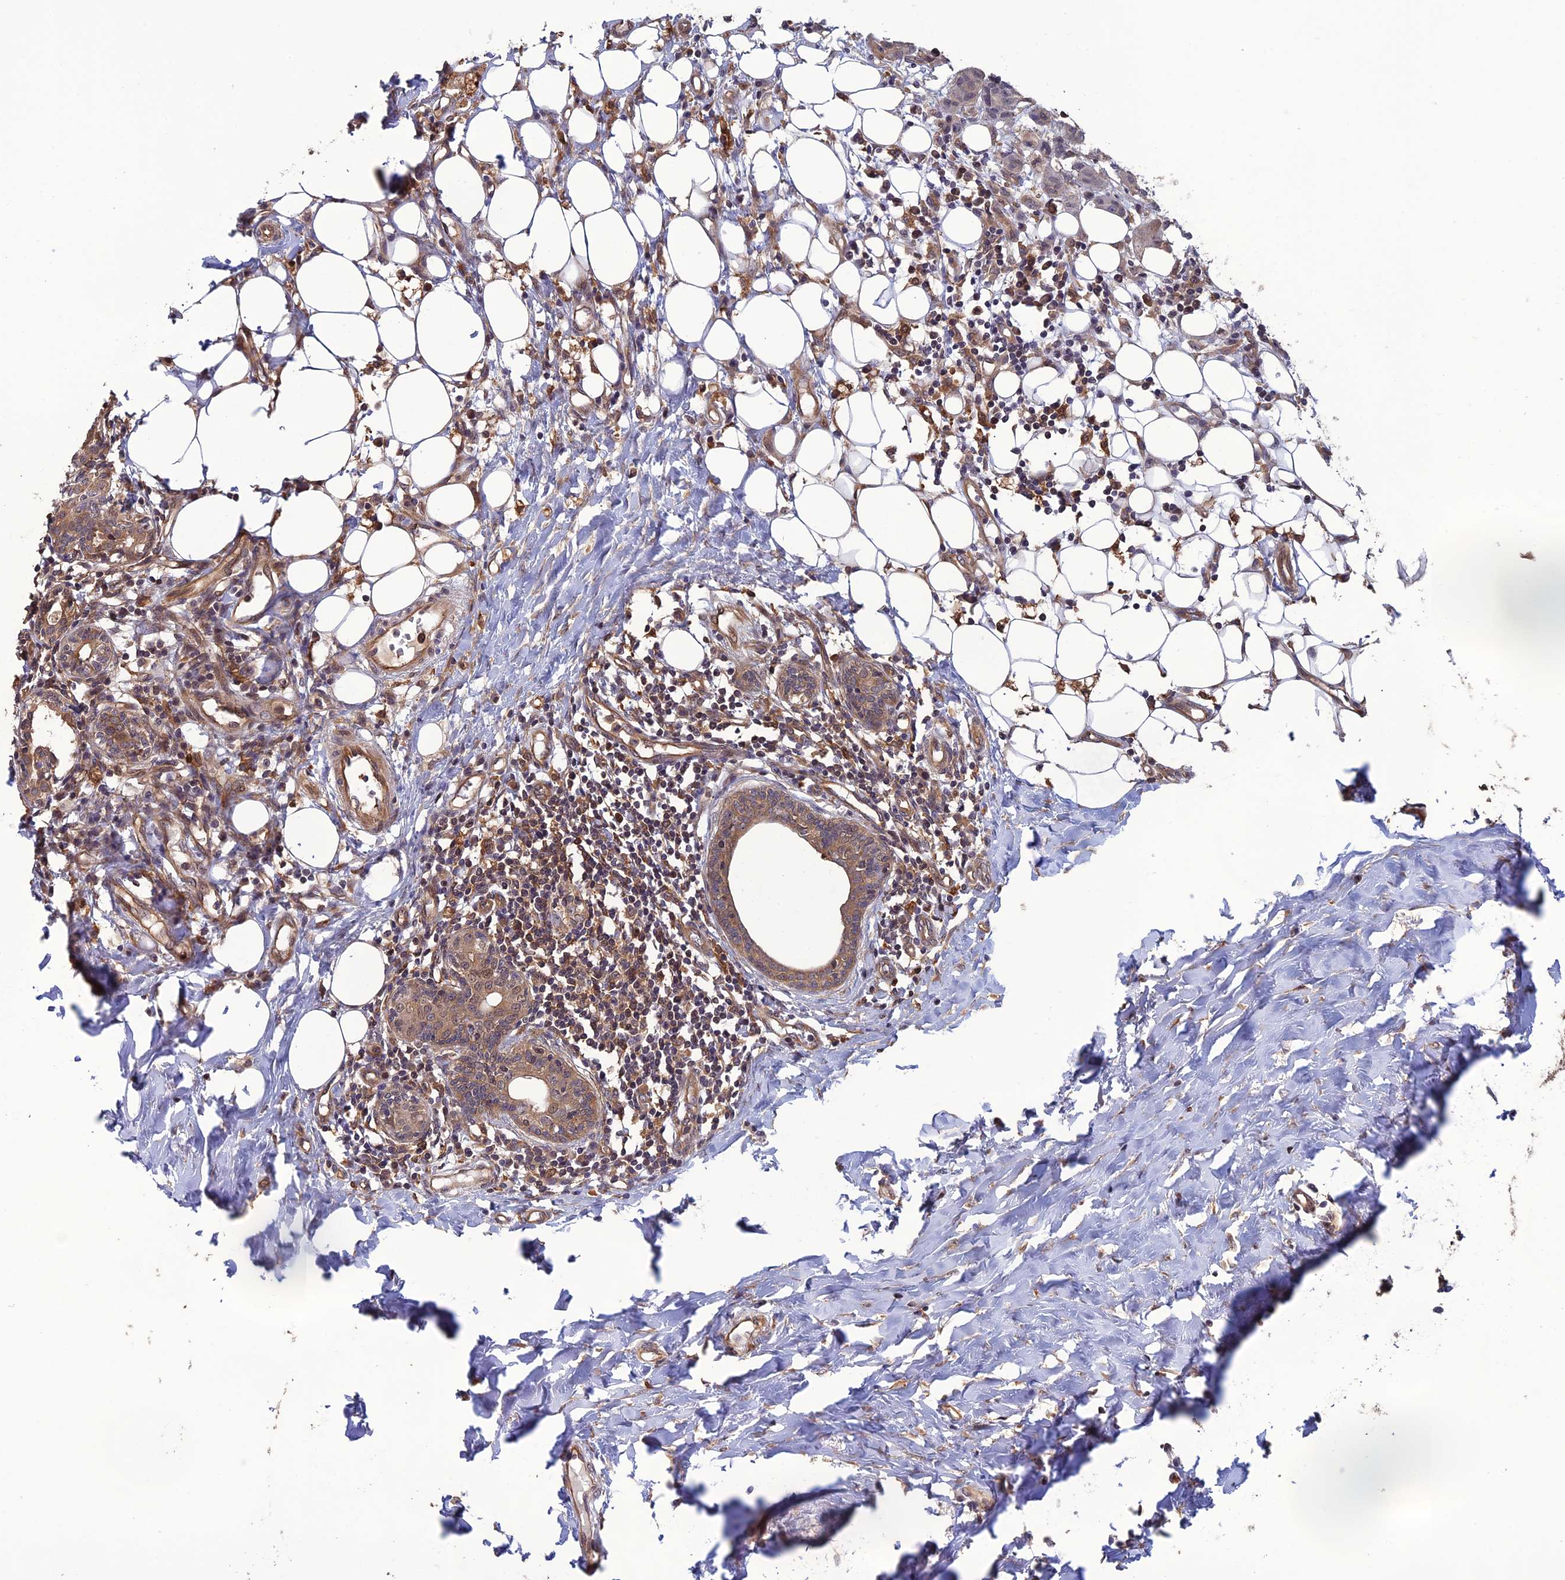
{"staining": {"intensity": "weak", "quantity": ">75%", "location": "cytoplasmic/membranous"}, "tissue": "breast cancer", "cell_type": "Tumor cells", "image_type": "cancer", "snomed": [{"axis": "morphology", "description": "Duct carcinoma"}, {"axis": "topography", "description": "Breast"}], "caption": "Immunohistochemistry of breast invasive ductal carcinoma shows low levels of weak cytoplasmic/membranous expression in approximately >75% of tumor cells.", "gene": "LIN37", "patient": {"sex": "female", "age": 40}}